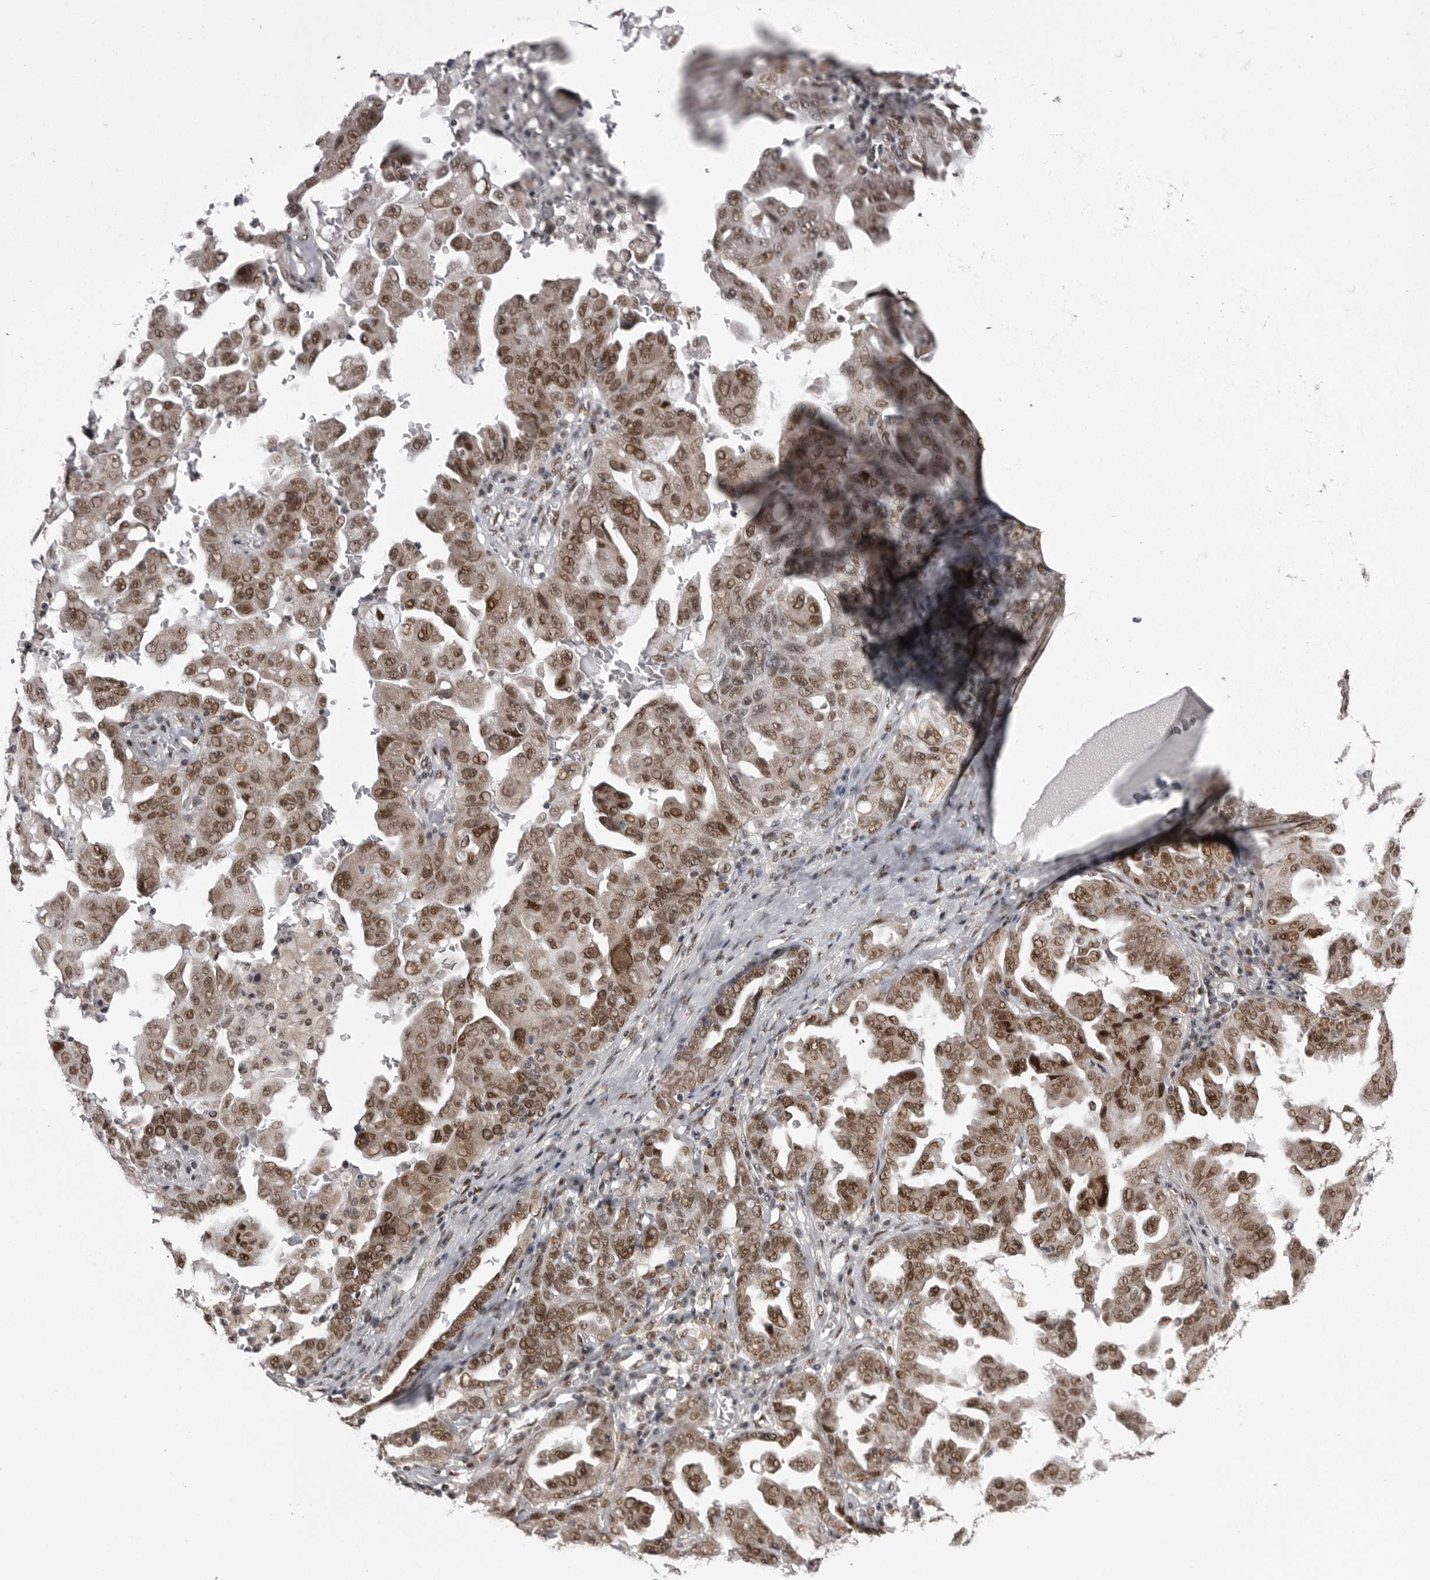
{"staining": {"intensity": "moderate", "quantity": ">75%", "location": "nuclear"}, "tissue": "ovarian cancer", "cell_type": "Tumor cells", "image_type": "cancer", "snomed": [{"axis": "morphology", "description": "Carcinoma, endometroid"}, {"axis": "topography", "description": "Ovary"}], "caption": "Protein analysis of ovarian cancer tissue displays moderate nuclear staining in approximately >75% of tumor cells.", "gene": "MEPCE", "patient": {"sex": "female", "age": 62}}